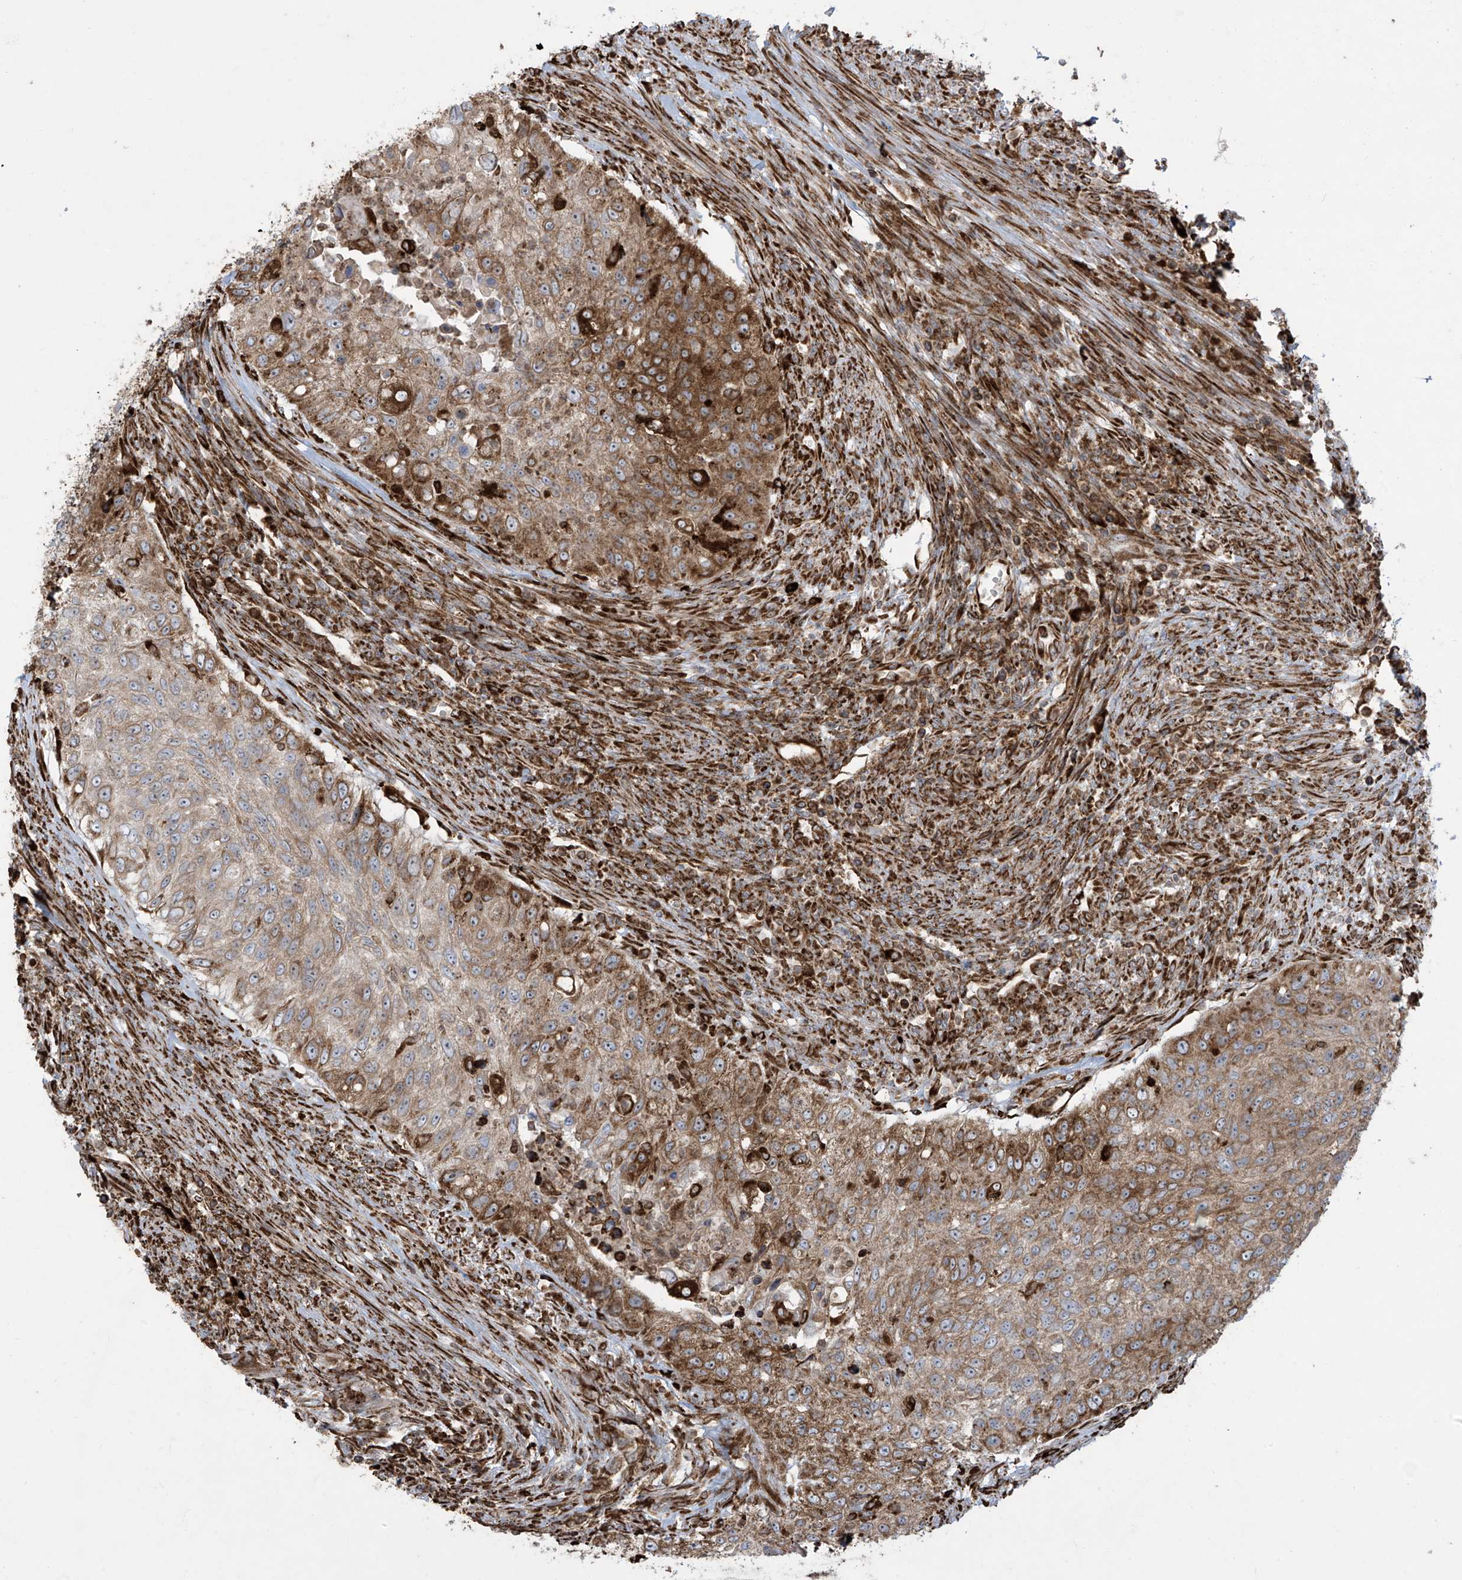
{"staining": {"intensity": "strong", "quantity": "<25%", "location": "cytoplasmic/membranous"}, "tissue": "urothelial cancer", "cell_type": "Tumor cells", "image_type": "cancer", "snomed": [{"axis": "morphology", "description": "Urothelial carcinoma, High grade"}, {"axis": "topography", "description": "Urinary bladder"}], "caption": "Immunohistochemistry (IHC) micrograph of urothelial carcinoma (high-grade) stained for a protein (brown), which exhibits medium levels of strong cytoplasmic/membranous staining in approximately <25% of tumor cells.", "gene": "MX1", "patient": {"sex": "female", "age": 60}}